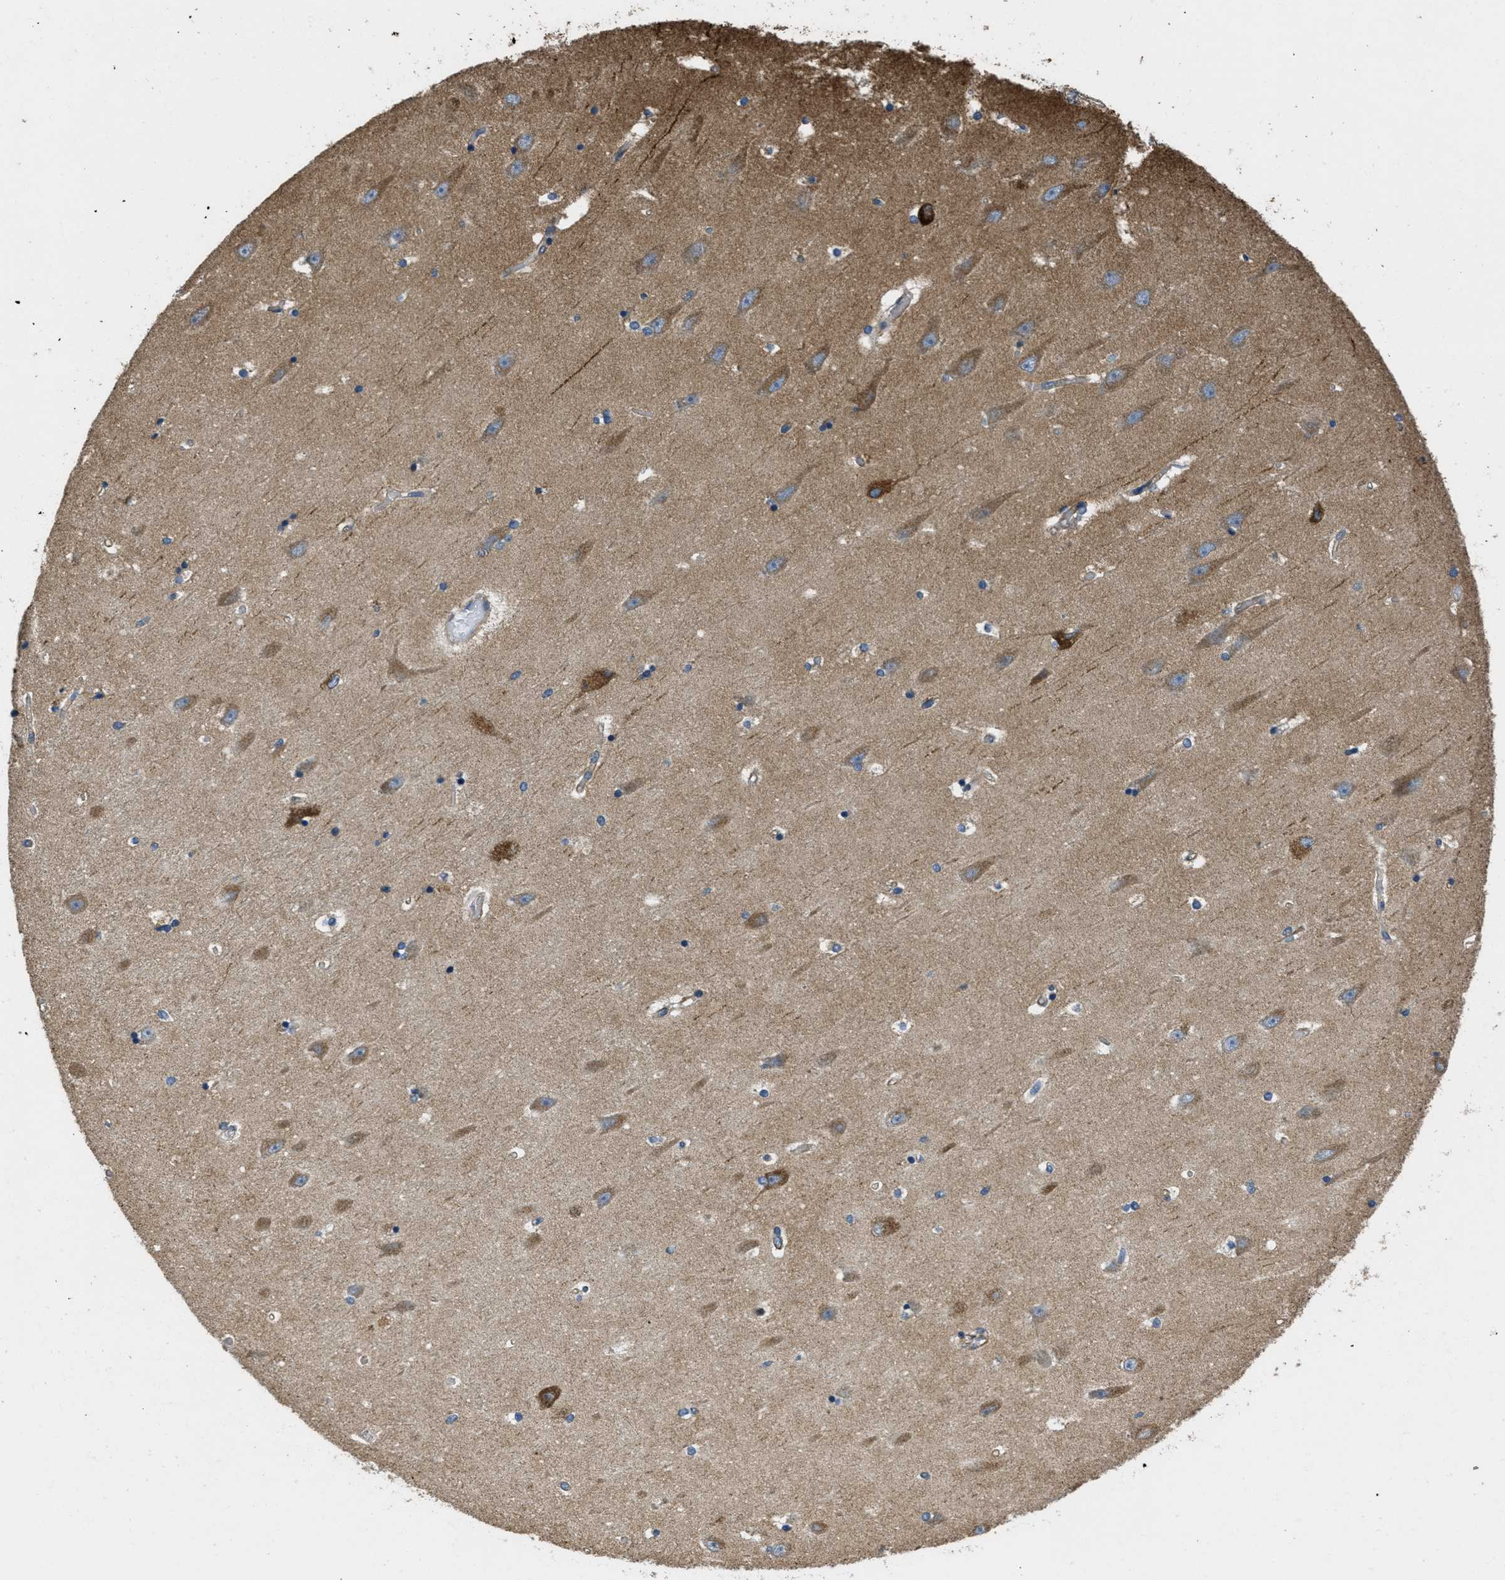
{"staining": {"intensity": "weak", "quantity": "<25%", "location": "cytoplasmic/membranous"}, "tissue": "hippocampus", "cell_type": "Glial cells", "image_type": "normal", "snomed": [{"axis": "morphology", "description": "Normal tissue, NOS"}, {"axis": "topography", "description": "Hippocampus"}], "caption": "High magnification brightfield microscopy of normal hippocampus stained with DAB (3,3'-diaminobenzidine) (brown) and counterstained with hematoxylin (blue): glial cells show no significant positivity. (DAB immunohistochemistry visualized using brightfield microscopy, high magnification).", "gene": "TOMM70", "patient": {"sex": "male", "age": 45}}